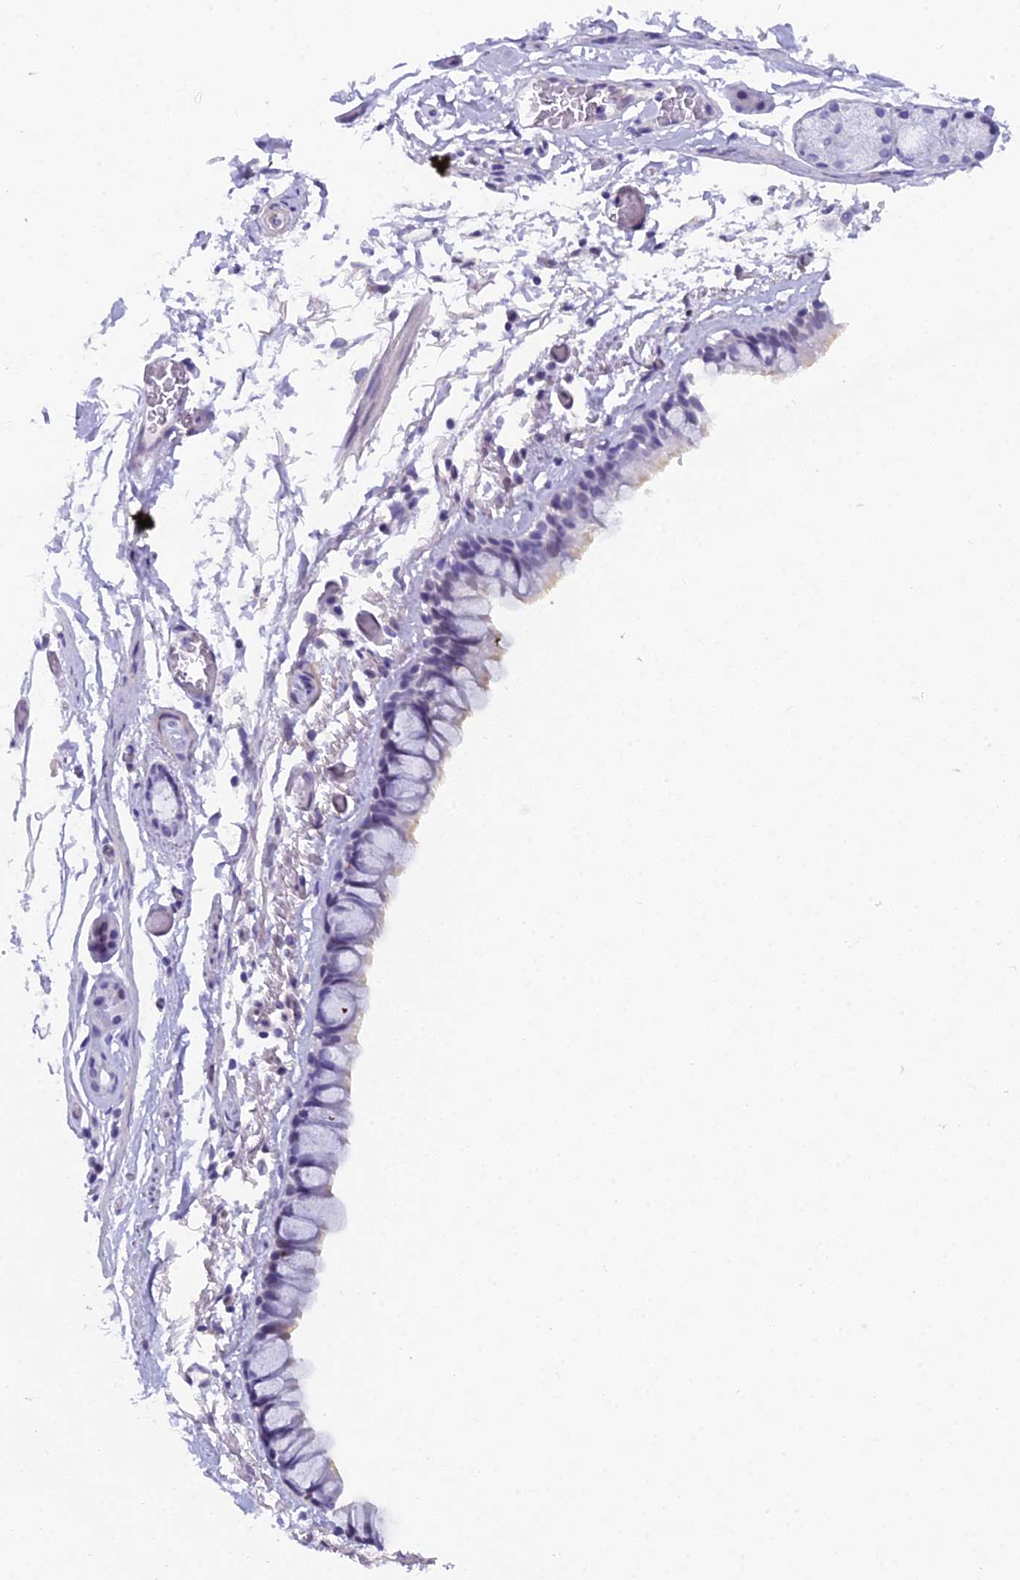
{"staining": {"intensity": "negative", "quantity": "none", "location": "none"}, "tissue": "bronchus", "cell_type": "Respiratory epithelial cells", "image_type": "normal", "snomed": [{"axis": "morphology", "description": "Normal tissue, NOS"}, {"axis": "topography", "description": "Cartilage tissue"}], "caption": "Respiratory epithelial cells show no significant protein positivity in normal bronchus. (Immunohistochemistry (ihc), brightfield microscopy, high magnification).", "gene": "XKR9", "patient": {"sex": "male", "age": 63}}